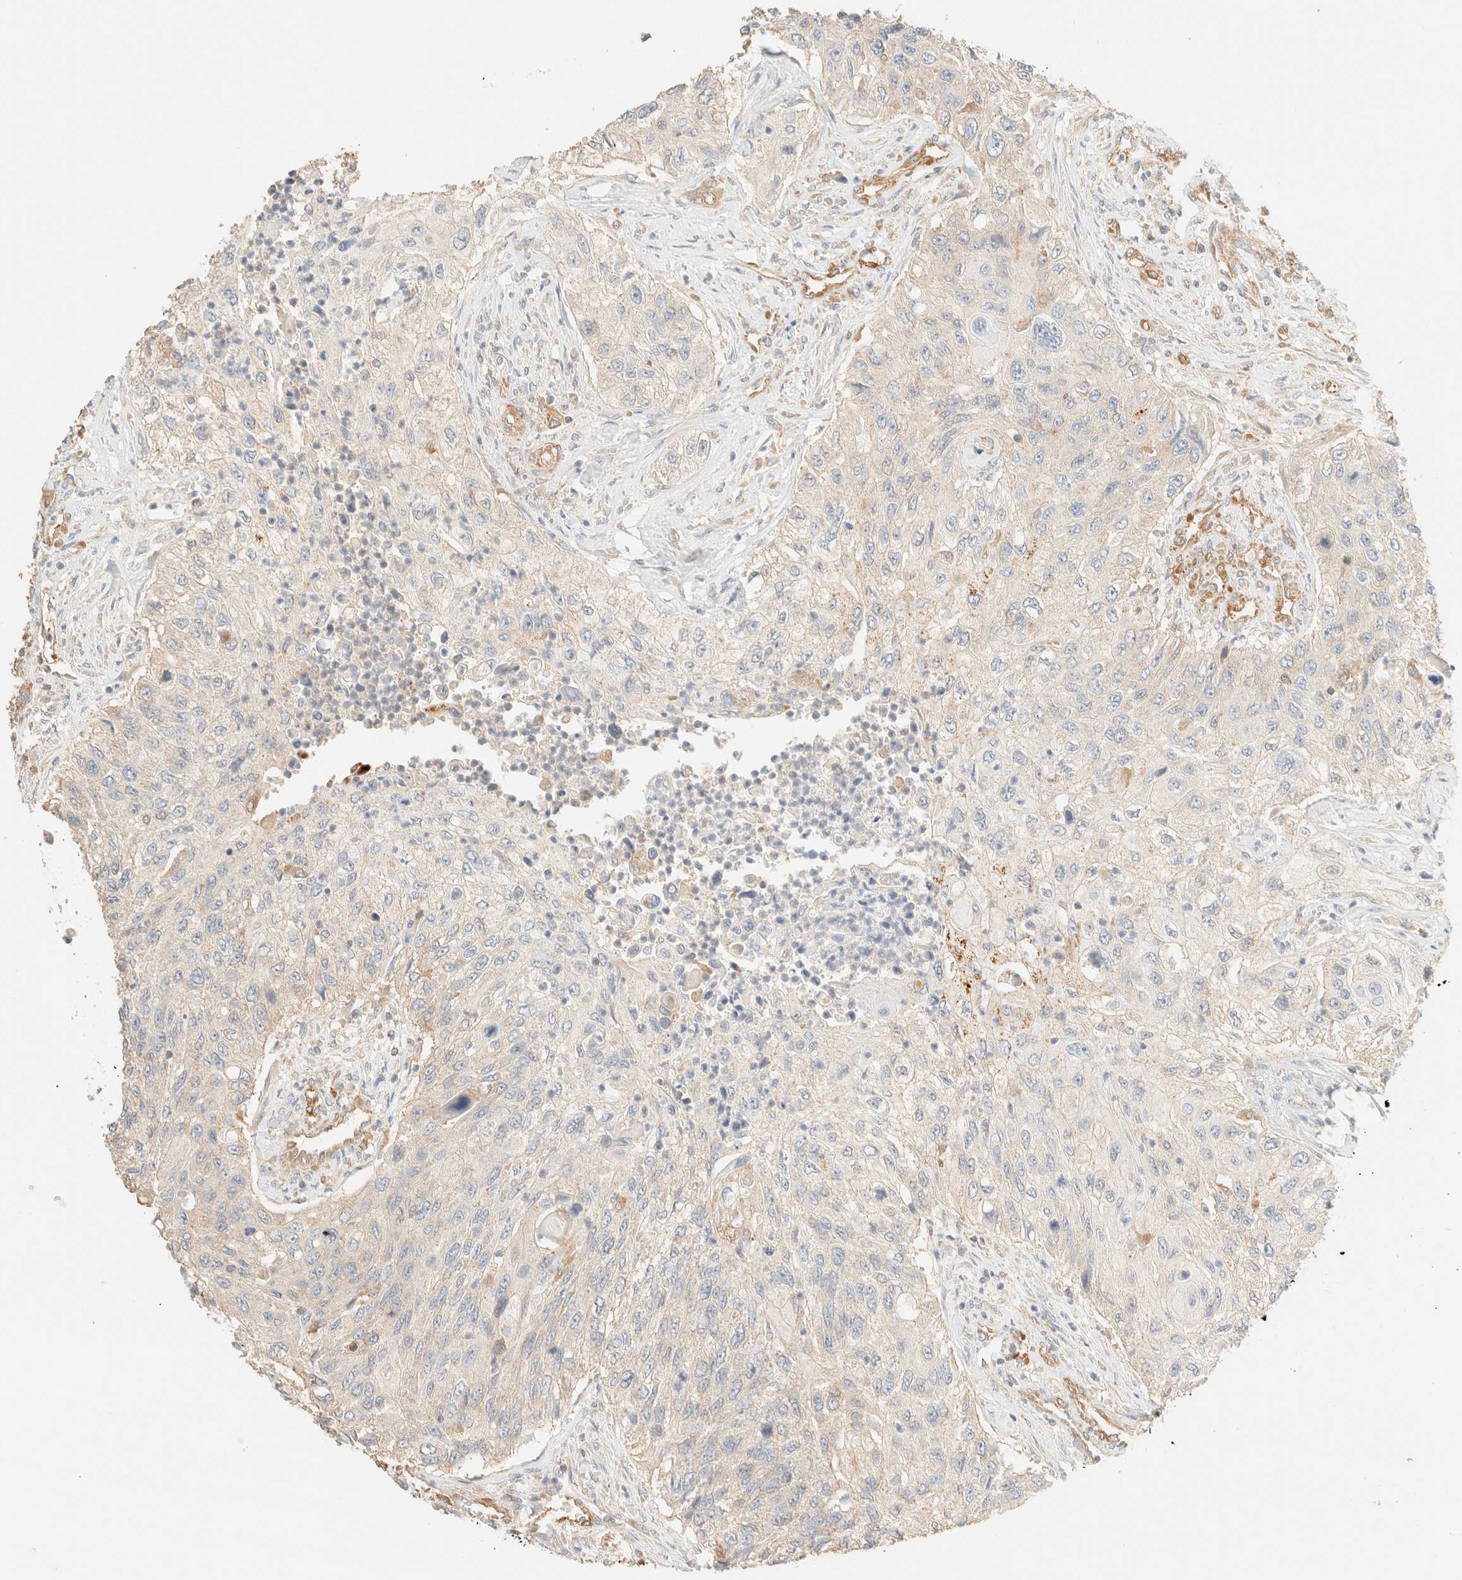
{"staining": {"intensity": "negative", "quantity": "none", "location": "none"}, "tissue": "urothelial cancer", "cell_type": "Tumor cells", "image_type": "cancer", "snomed": [{"axis": "morphology", "description": "Urothelial carcinoma, High grade"}, {"axis": "topography", "description": "Urinary bladder"}], "caption": "There is no significant staining in tumor cells of urothelial cancer. The staining is performed using DAB brown chromogen with nuclei counter-stained in using hematoxylin.", "gene": "FHOD1", "patient": {"sex": "female", "age": 60}}